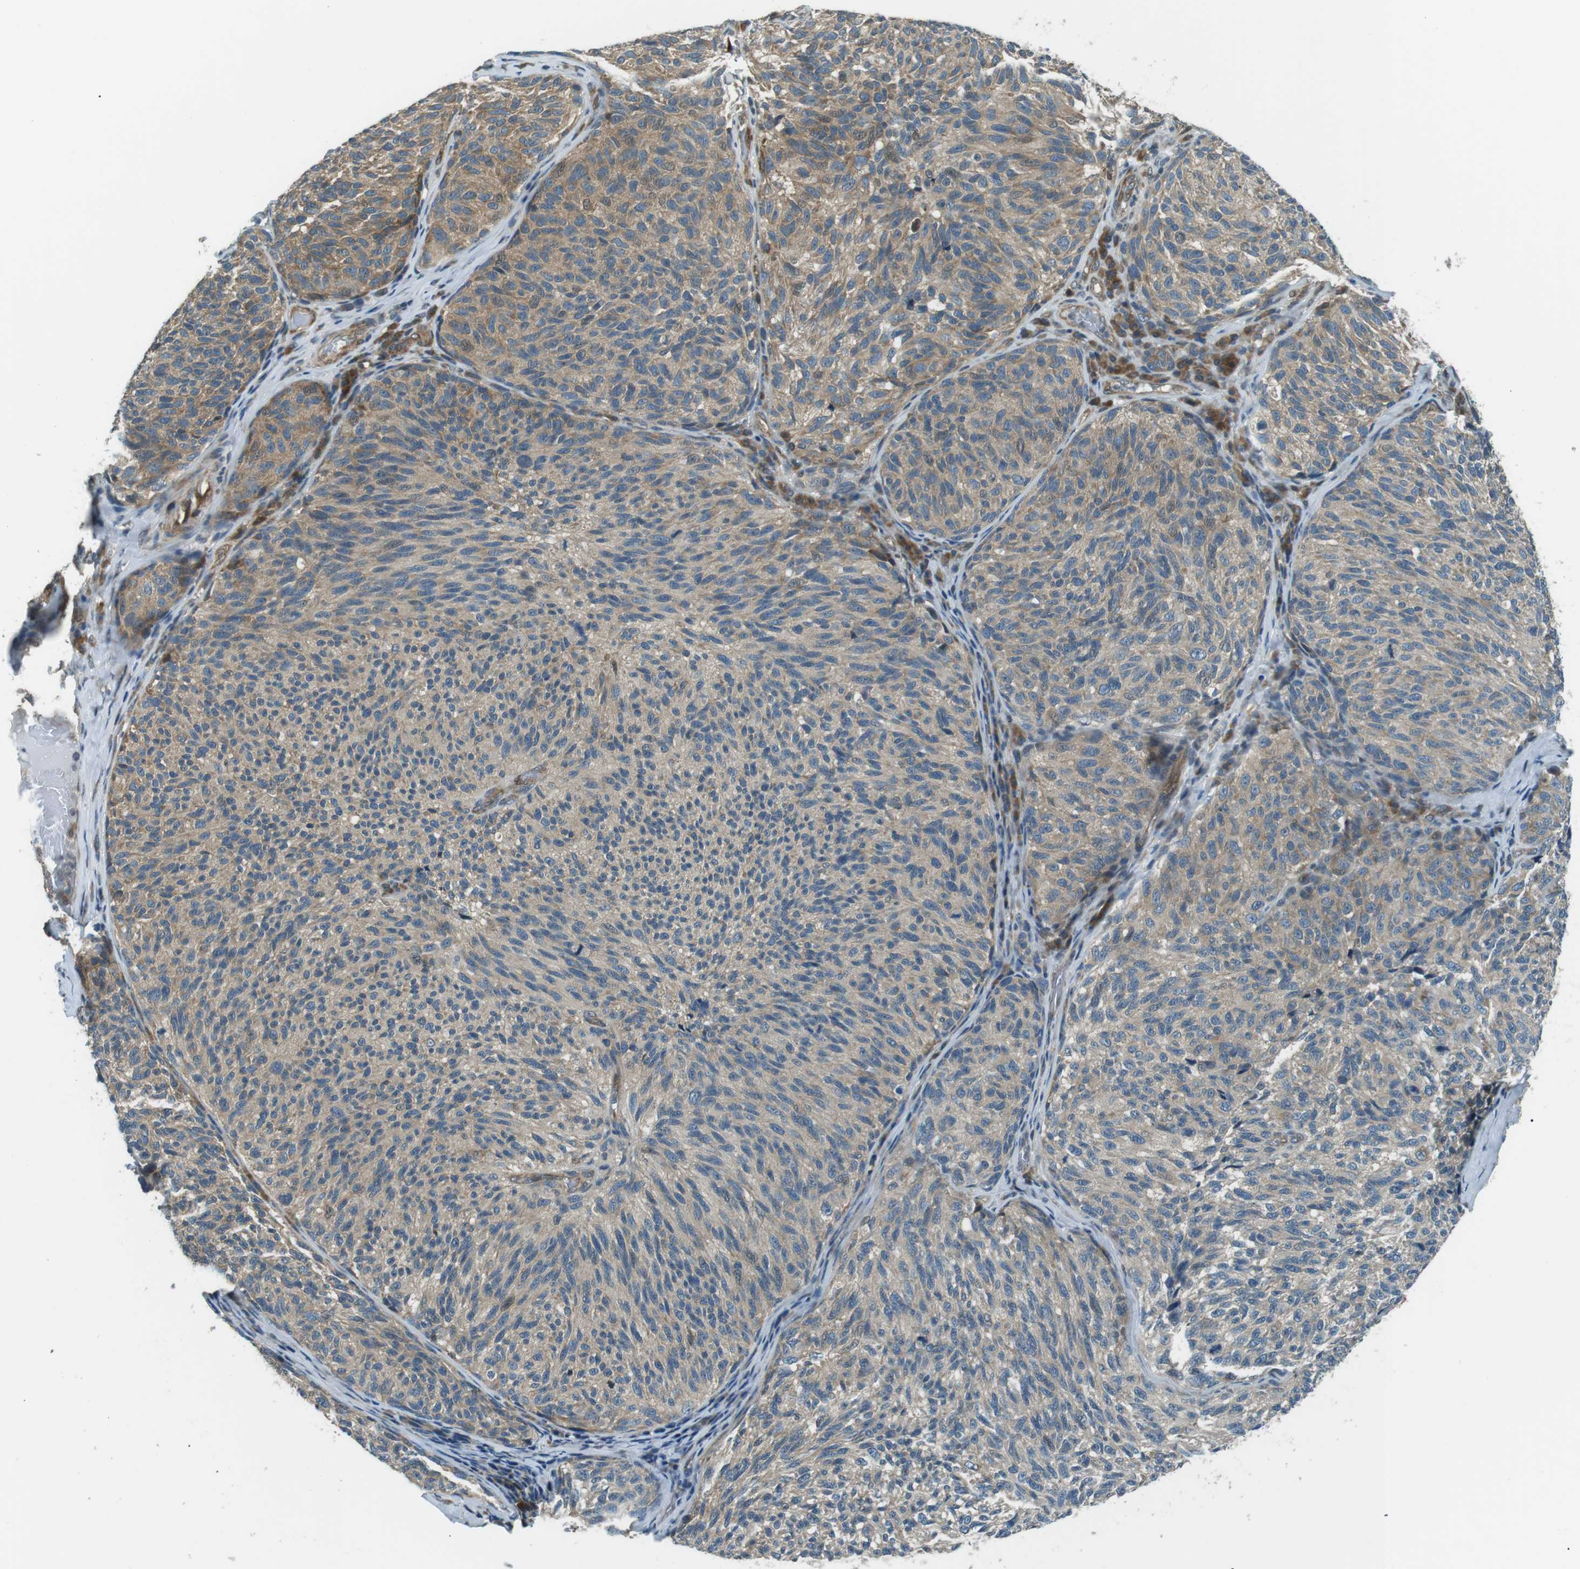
{"staining": {"intensity": "moderate", "quantity": ">75%", "location": "cytoplasmic/membranous"}, "tissue": "melanoma", "cell_type": "Tumor cells", "image_type": "cancer", "snomed": [{"axis": "morphology", "description": "Malignant melanoma, NOS"}, {"axis": "topography", "description": "Skin"}], "caption": "DAB (3,3'-diaminobenzidine) immunohistochemical staining of malignant melanoma displays moderate cytoplasmic/membranous protein staining in about >75% of tumor cells.", "gene": "TMEM74", "patient": {"sex": "female", "age": 73}}